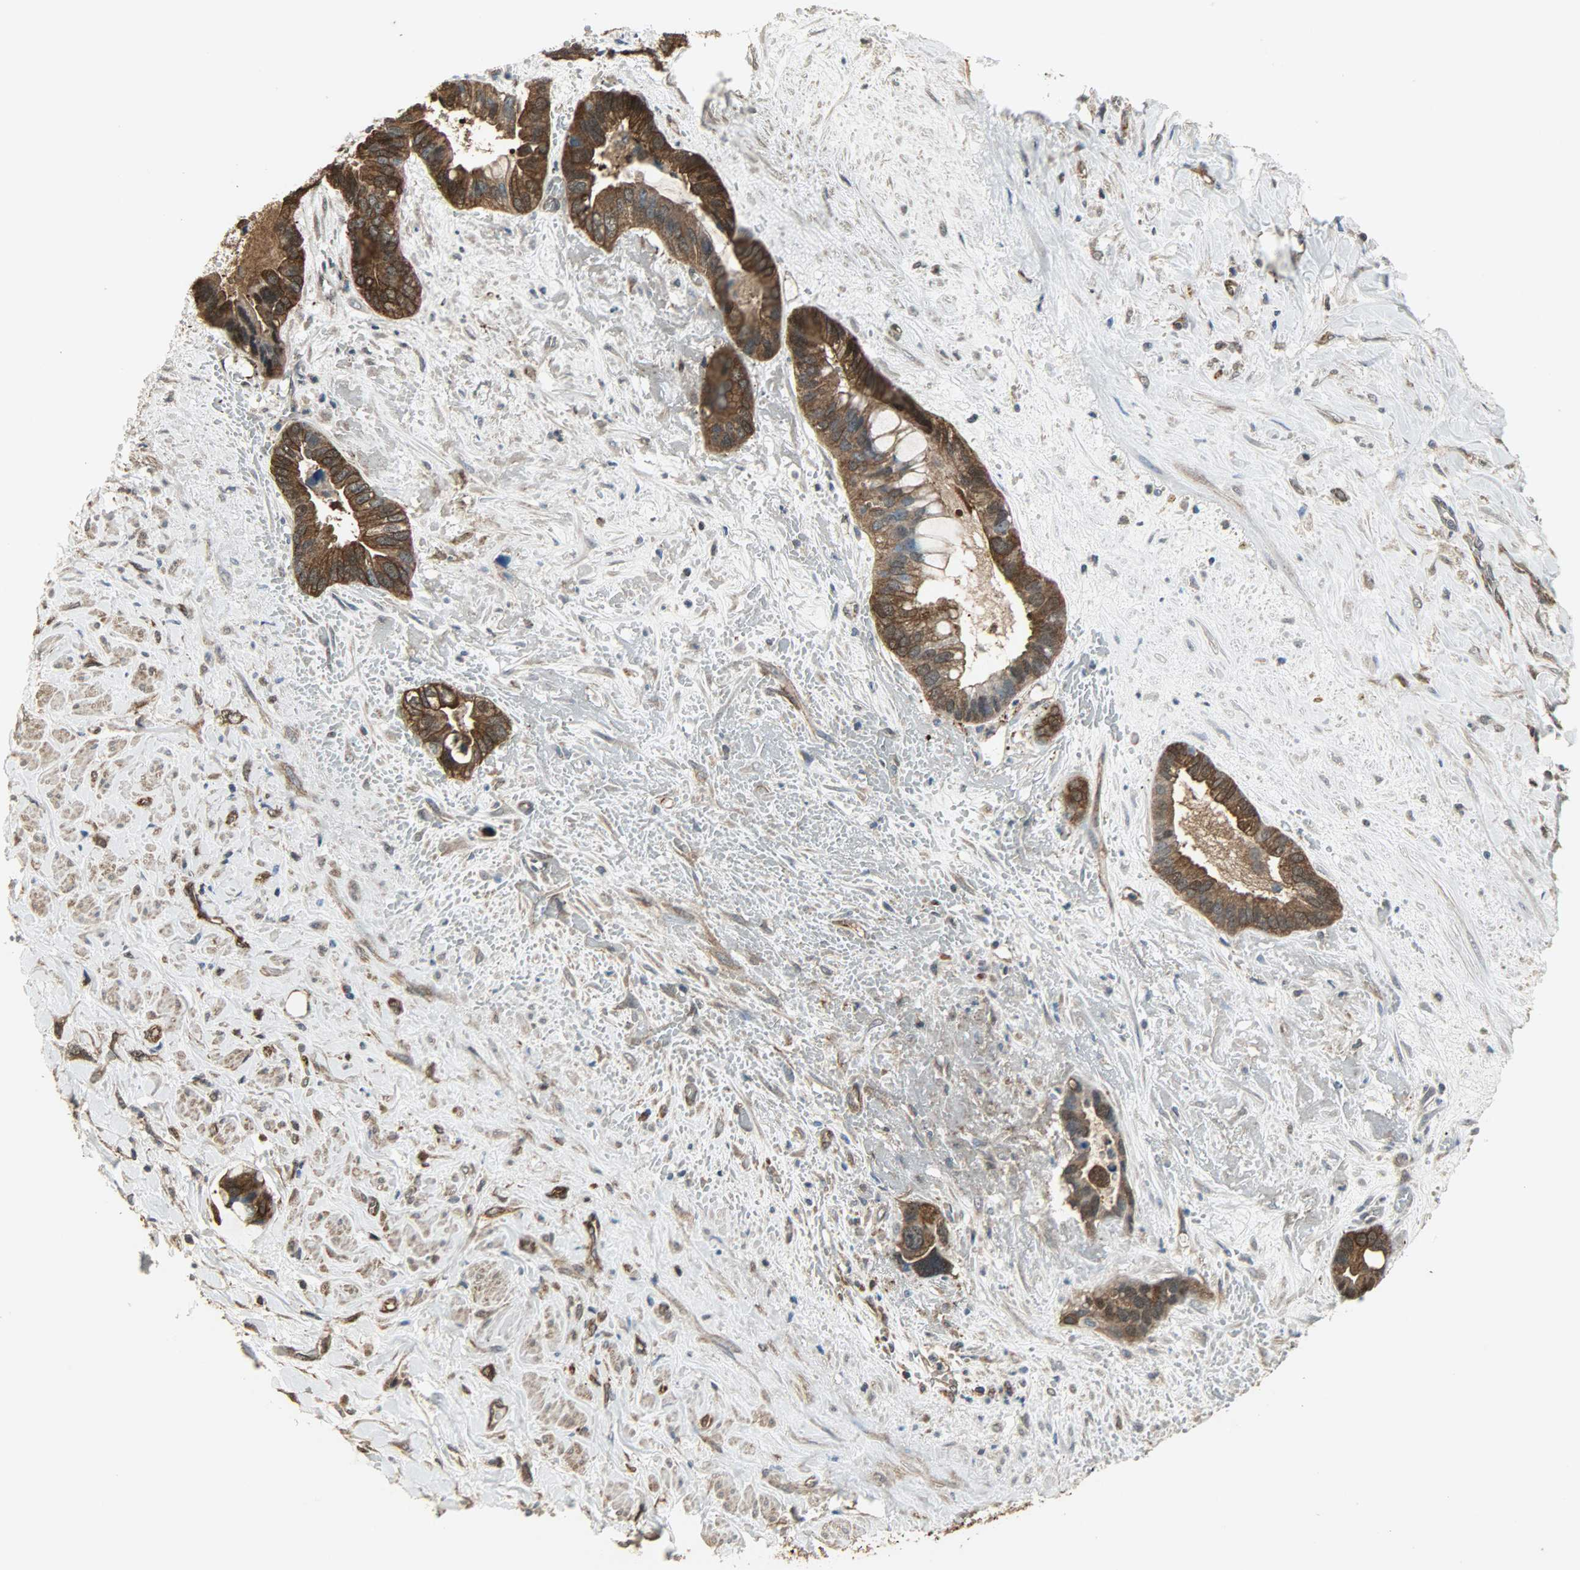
{"staining": {"intensity": "strong", "quantity": ">75%", "location": "cytoplasmic/membranous,nuclear"}, "tissue": "liver cancer", "cell_type": "Tumor cells", "image_type": "cancer", "snomed": [{"axis": "morphology", "description": "Cholangiocarcinoma"}, {"axis": "topography", "description": "Liver"}], "caption": "Liver cancer tissue shows strong cytoplasmic/membranous and nuclear positivity in about >75% of tumor cells (Stains: DAB in brown, nuclei in blue, Microscopy: brightfield microscopy at high magnification).", "gene": "LDHB", "patient": {"sex": "female", "age": 65}}